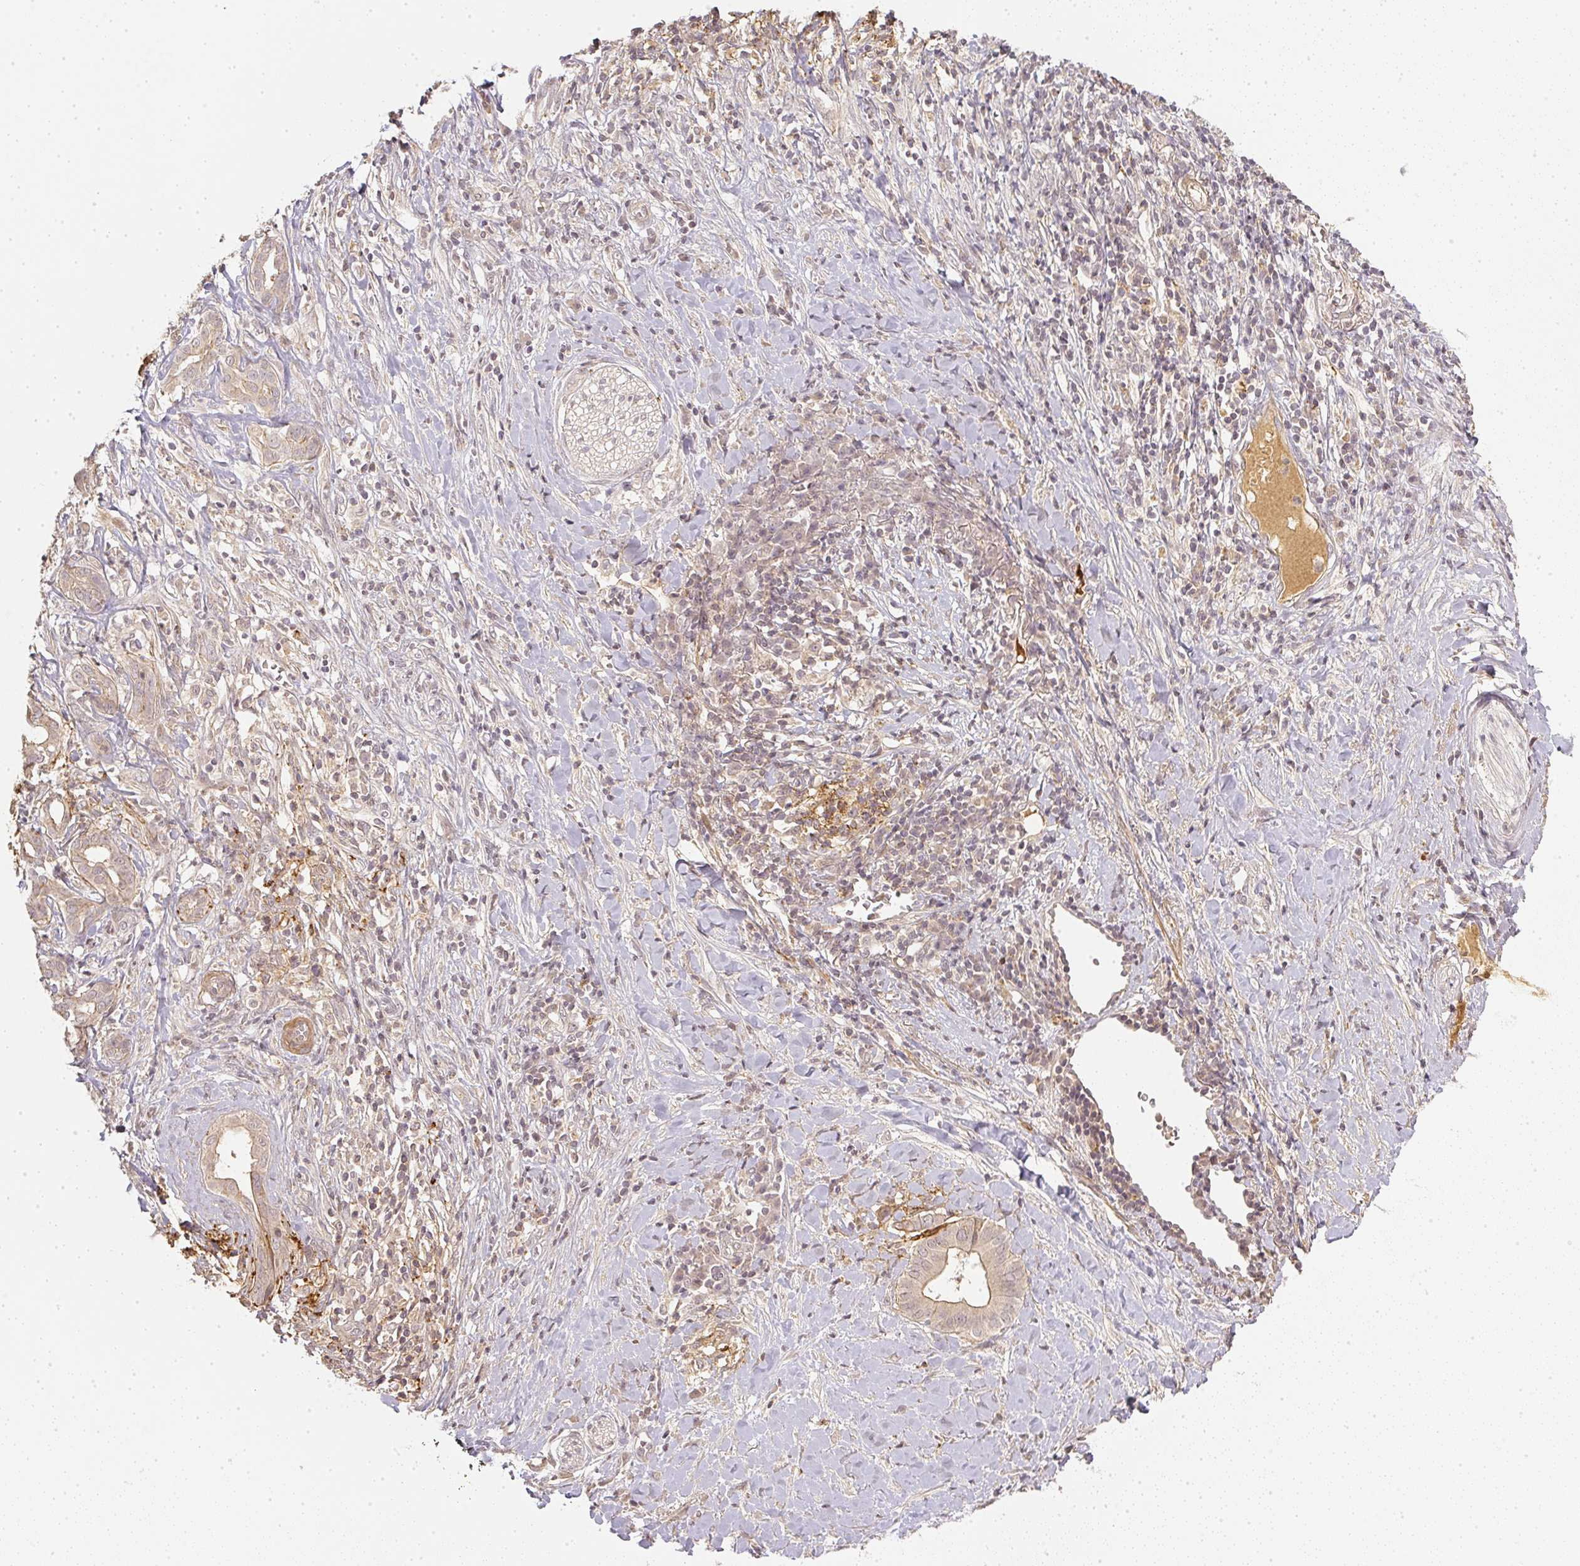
{"staining": {"intensity": "negative", "quantity": "none", "location": "none"}, "tissue": "pancreatic cancer", "cell_type": "Tumor cells", "image_type": "cancer", "snomed": [{"axis": "morphology", "description": "Adenocarcinoma, NOS"}, {"axis": "topography", "description": "Pancreas"}], "caption": "Immunohistochemical staining of human pancreatic adenocarcinoma displays no significant positivity in tumor cells.", "gene": "SERPINE1", "patient": {"sex": "male", "age": 61}}